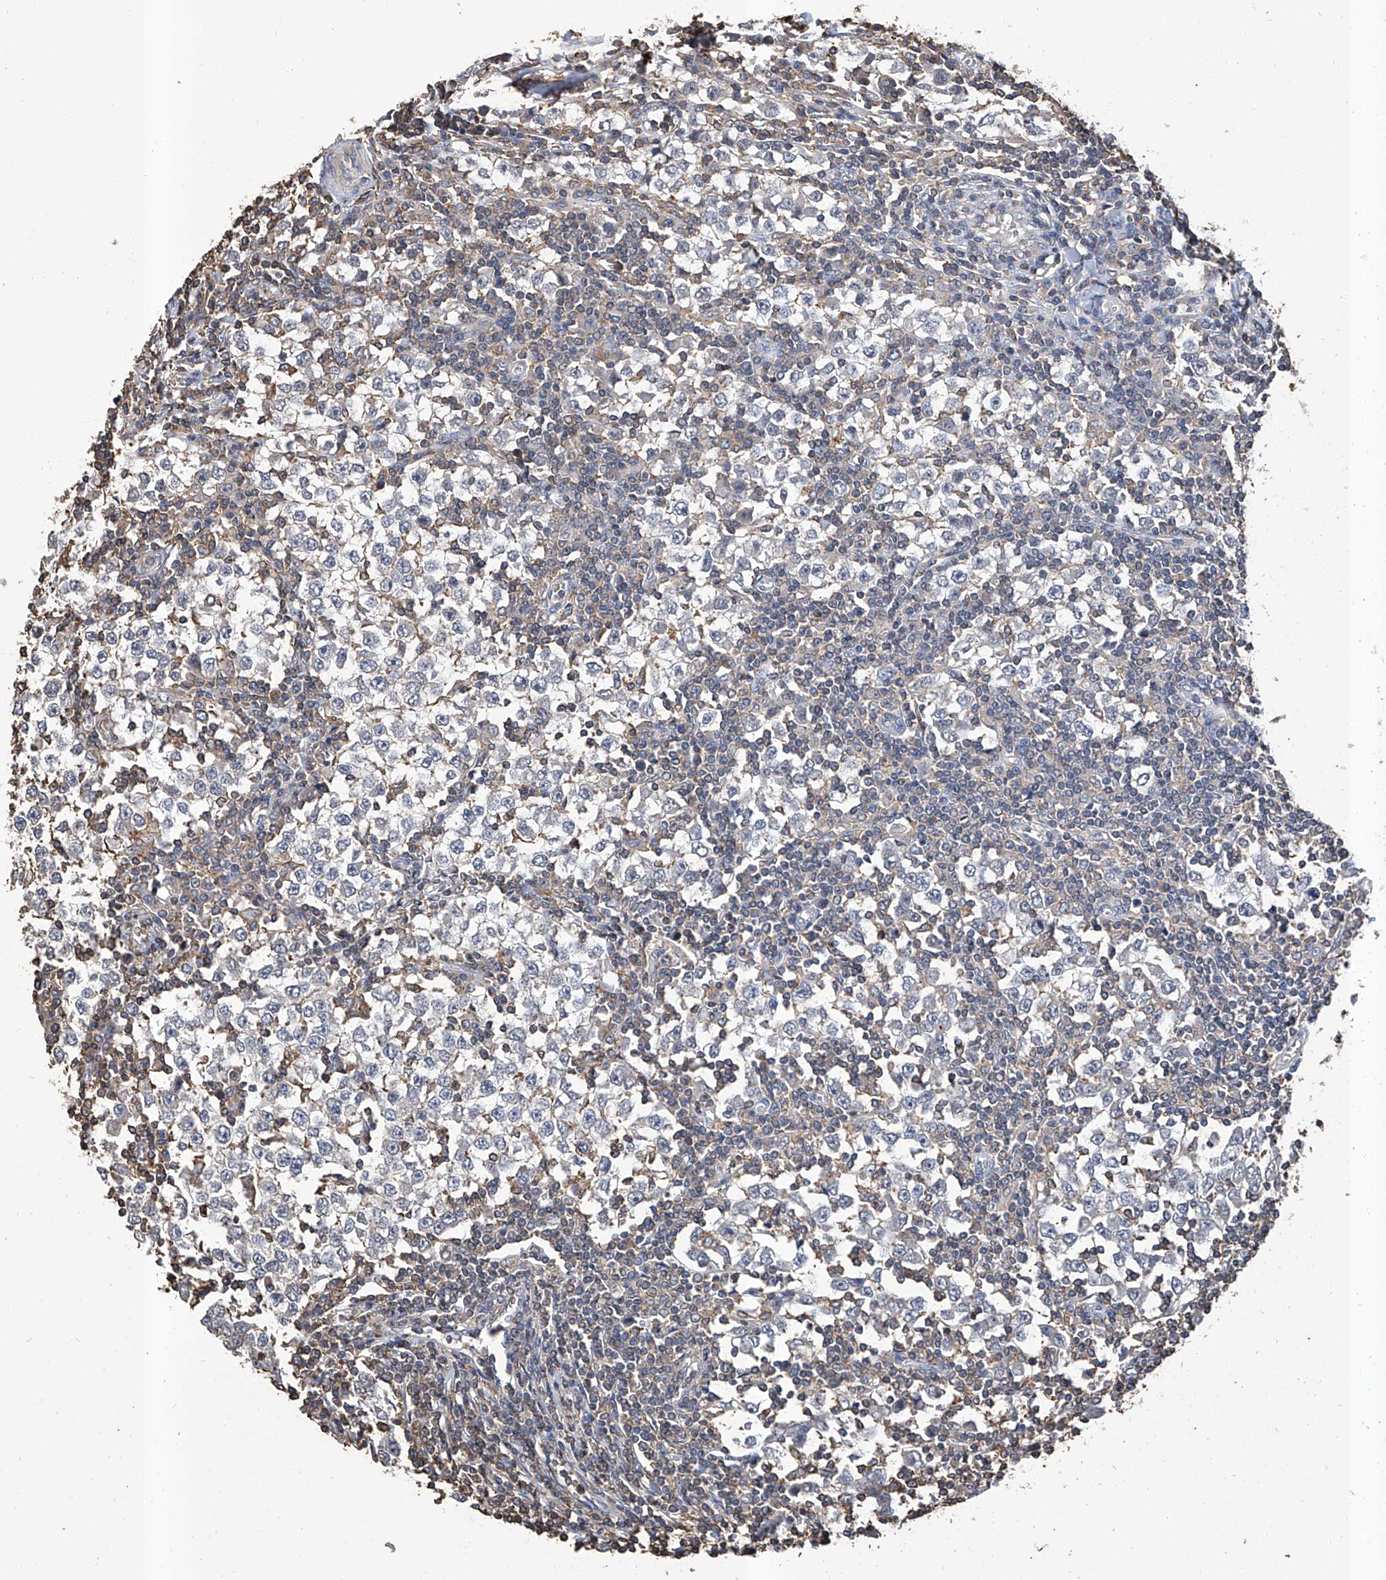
{"staining": {"intensity": "negative", "quantity": "none", "location": "none"}, "tissue": "testis cancer", "cell_type": "Tumor cells", "image_type": "cancer", "snomed": [{"axis": "morphology", "description": "Seminoma, NOS"}, {"axis": "topography", "description": "Testis"}], "caption": "A high-resolution photomicrograph shows IHC staining of testis seminoma, which reveals no significant staining in tumor cells.", "gene": "GPT", "patient": {"sex": "male", "age": 65}}